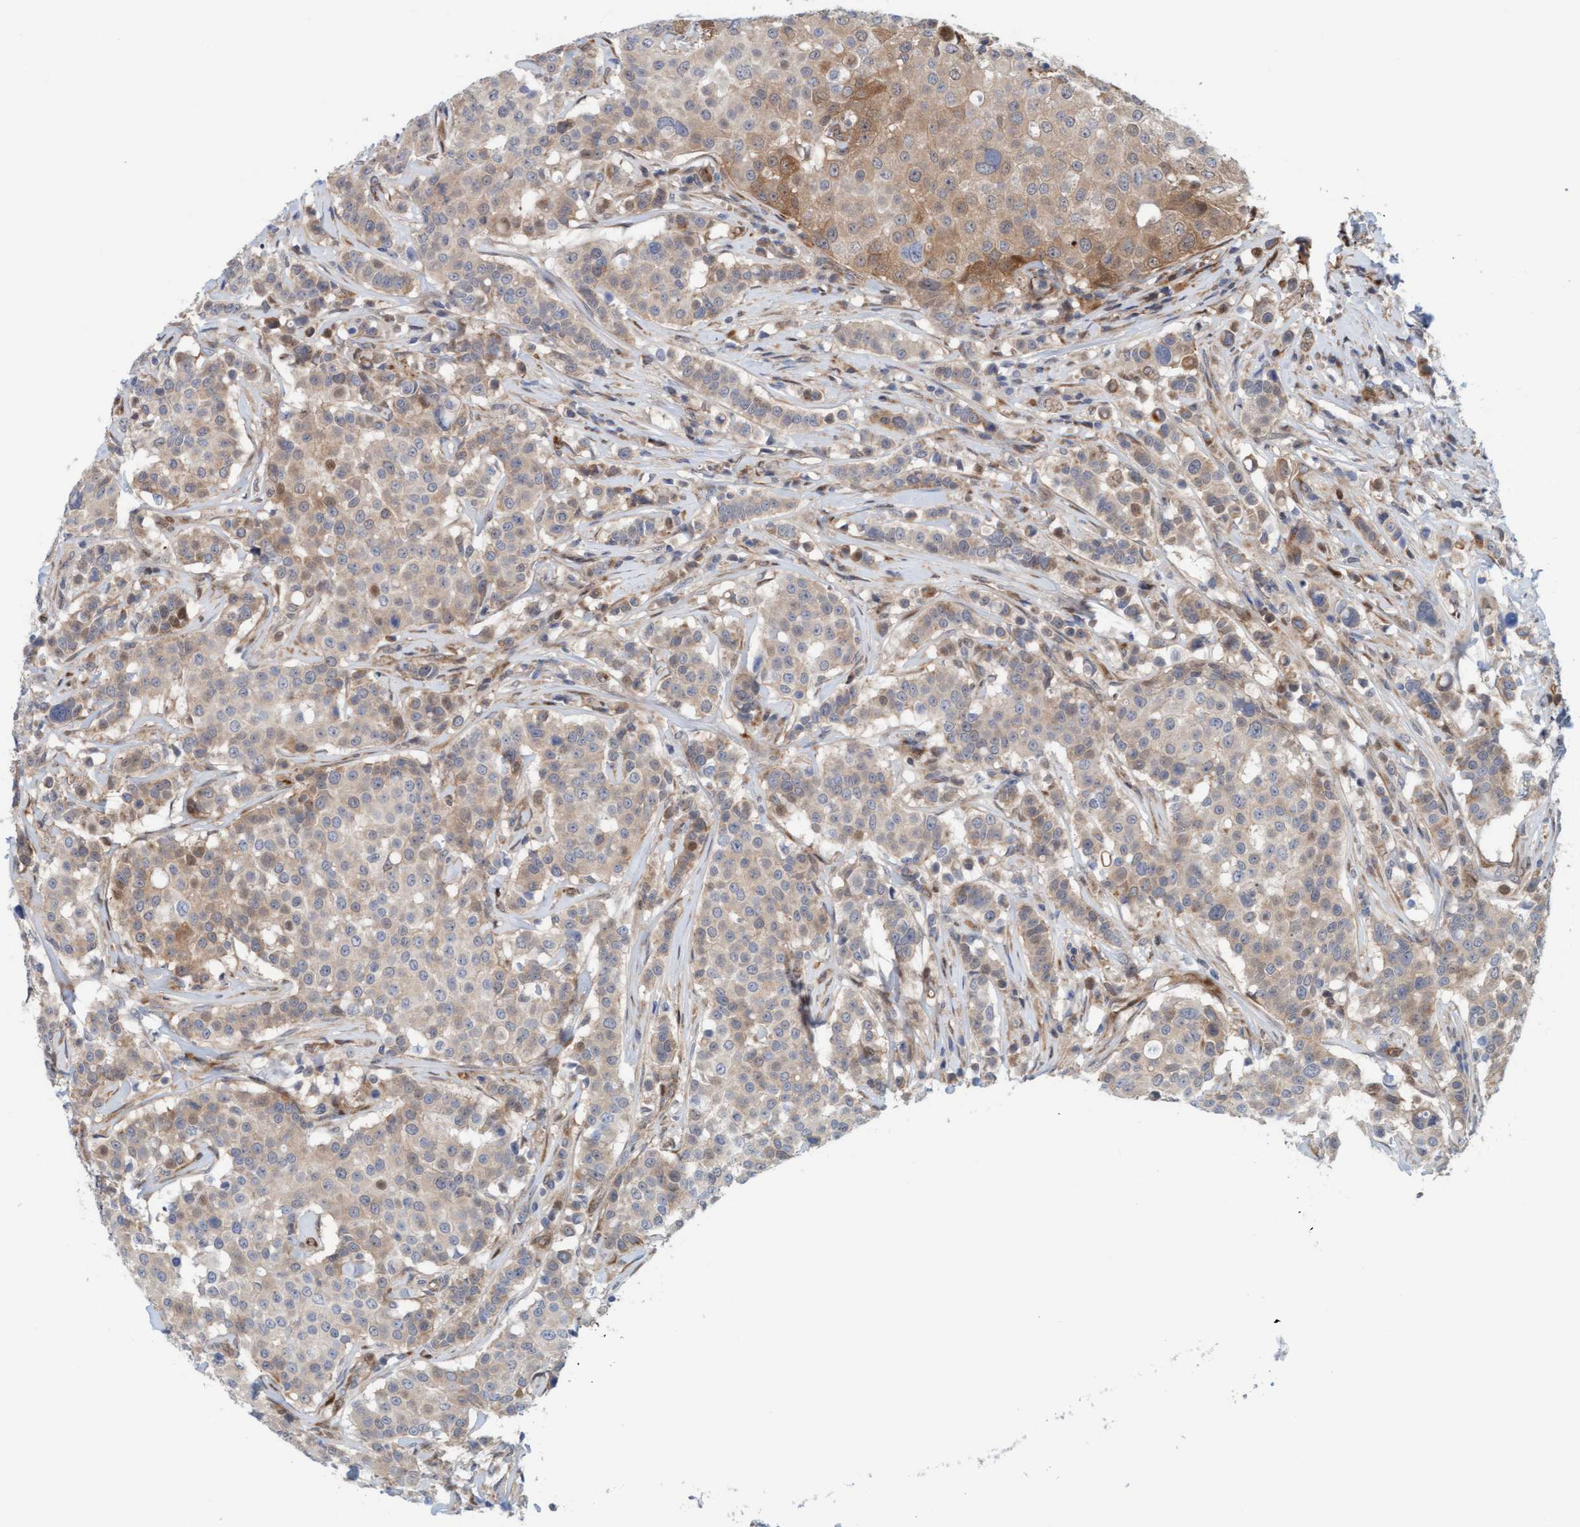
{"staining": {"intensity": "weak", "quantity": ">75%", "location": "cytoplasmic/membranous"}, "tissue": "breast cancer", "cell_type": "Tumor cells", "image_type": "cancer", "snomed": [{"axis": "morphology", "description": "Duct carcinoma"}, {"axis": "topography", "description": "Breast"}], "caption": "Immunohistochemical staining of breast cancer displays low levels of weak cytoplasmic/membranous protein expression in about >75% of tumor cells.", "gene": "EIF4EBP1", "patient": {"sex": "female", "age": 27}}